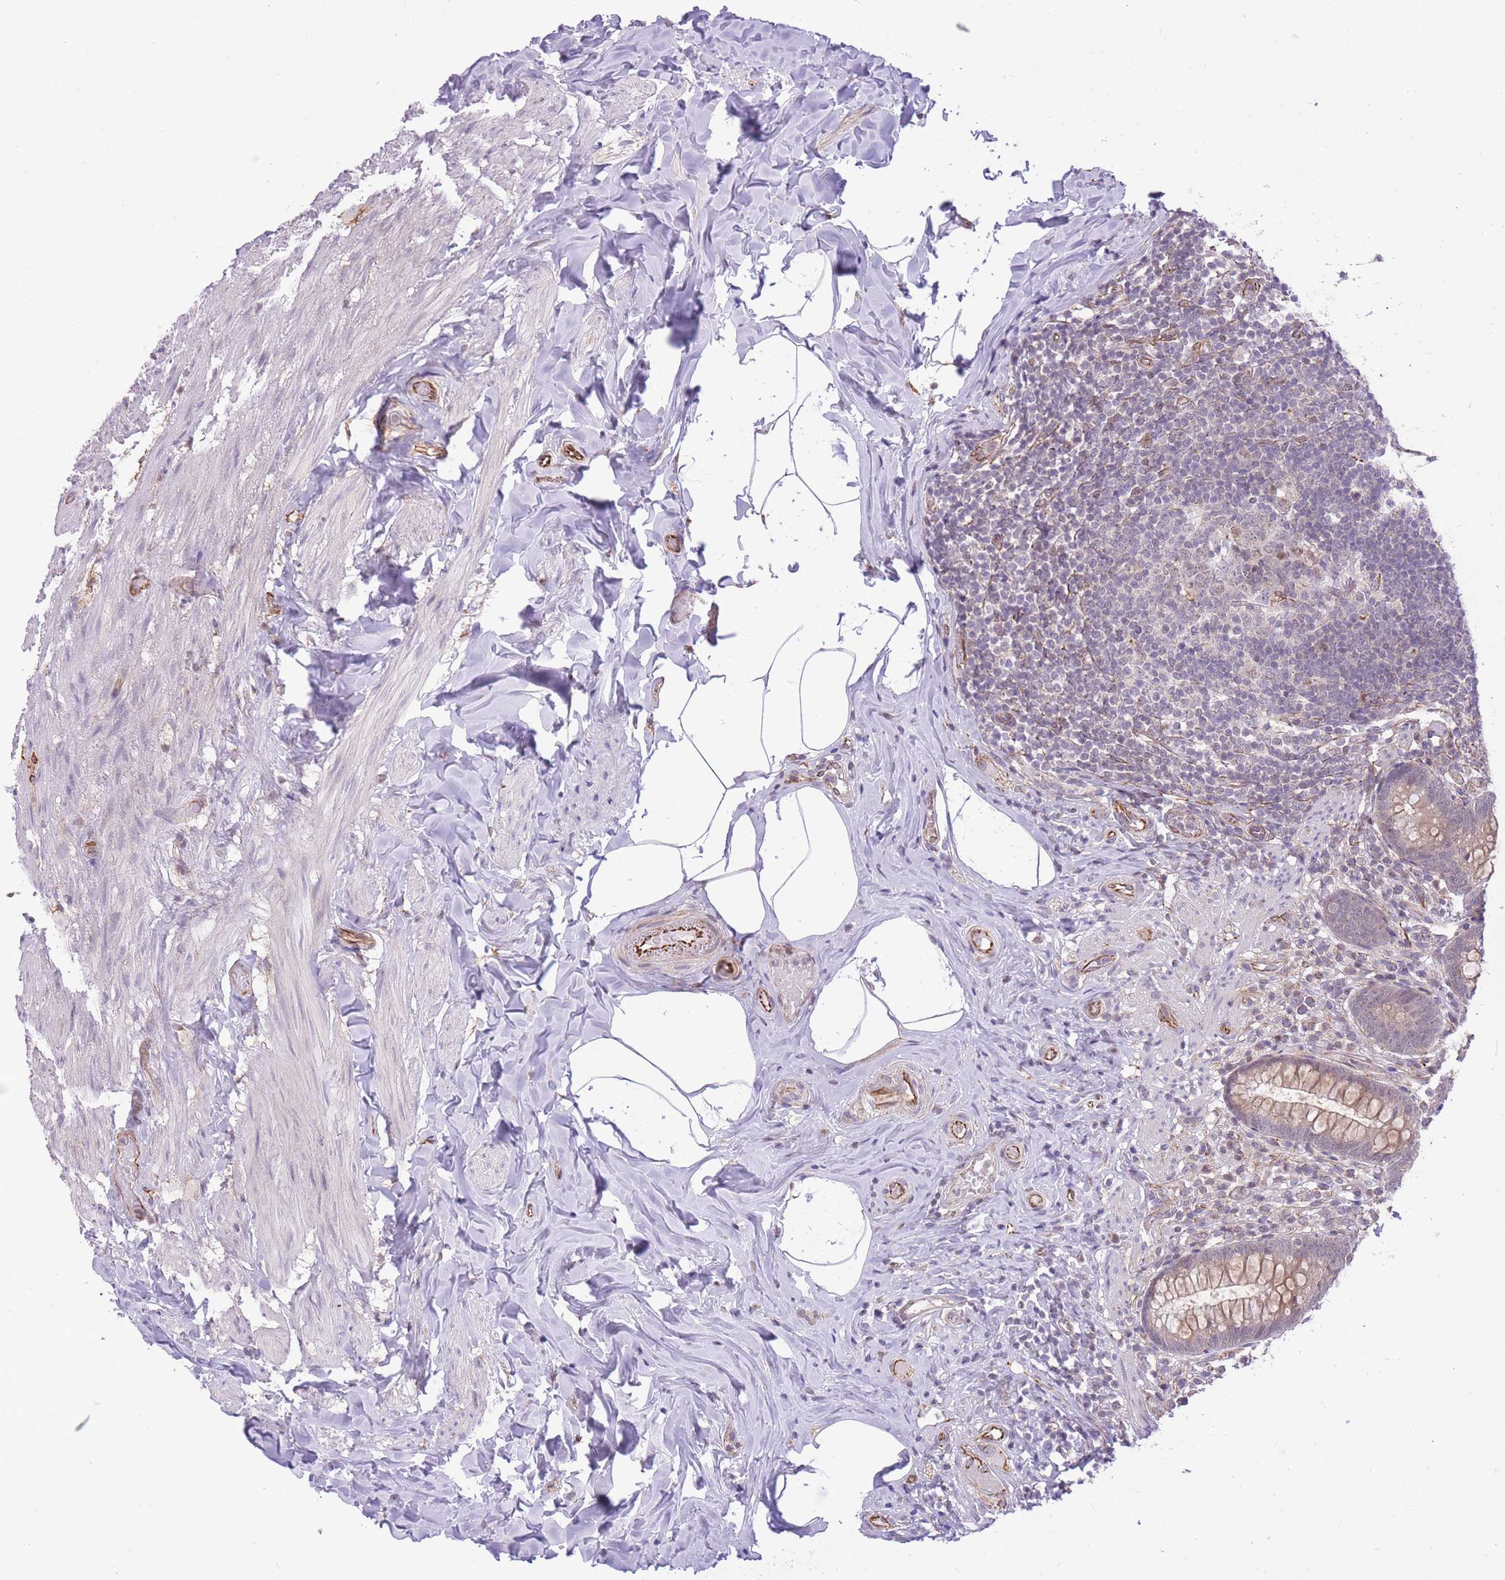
{"staining": {"intensity": "moderate", "quantity": ">75%", "location": "cytoplasmic/membranous"}, "tissue": "appendix", "cell_type": "Glandular cells", "image_type": "normal", "snomed": [{"axis": "morphology", "description": "Normal tissue, NOS"}, {"axis": "topography", "description": "Appendix"}], "caption": "DAB (3,3'-diaminobenzidine) immunohistochemical staining of benign human appendix reveals moderate cytoplasmic/membranous protein expression in about >75% of glandular cells.", "gene": "ELL", "patient": {"sex": "male", "age": 55}}